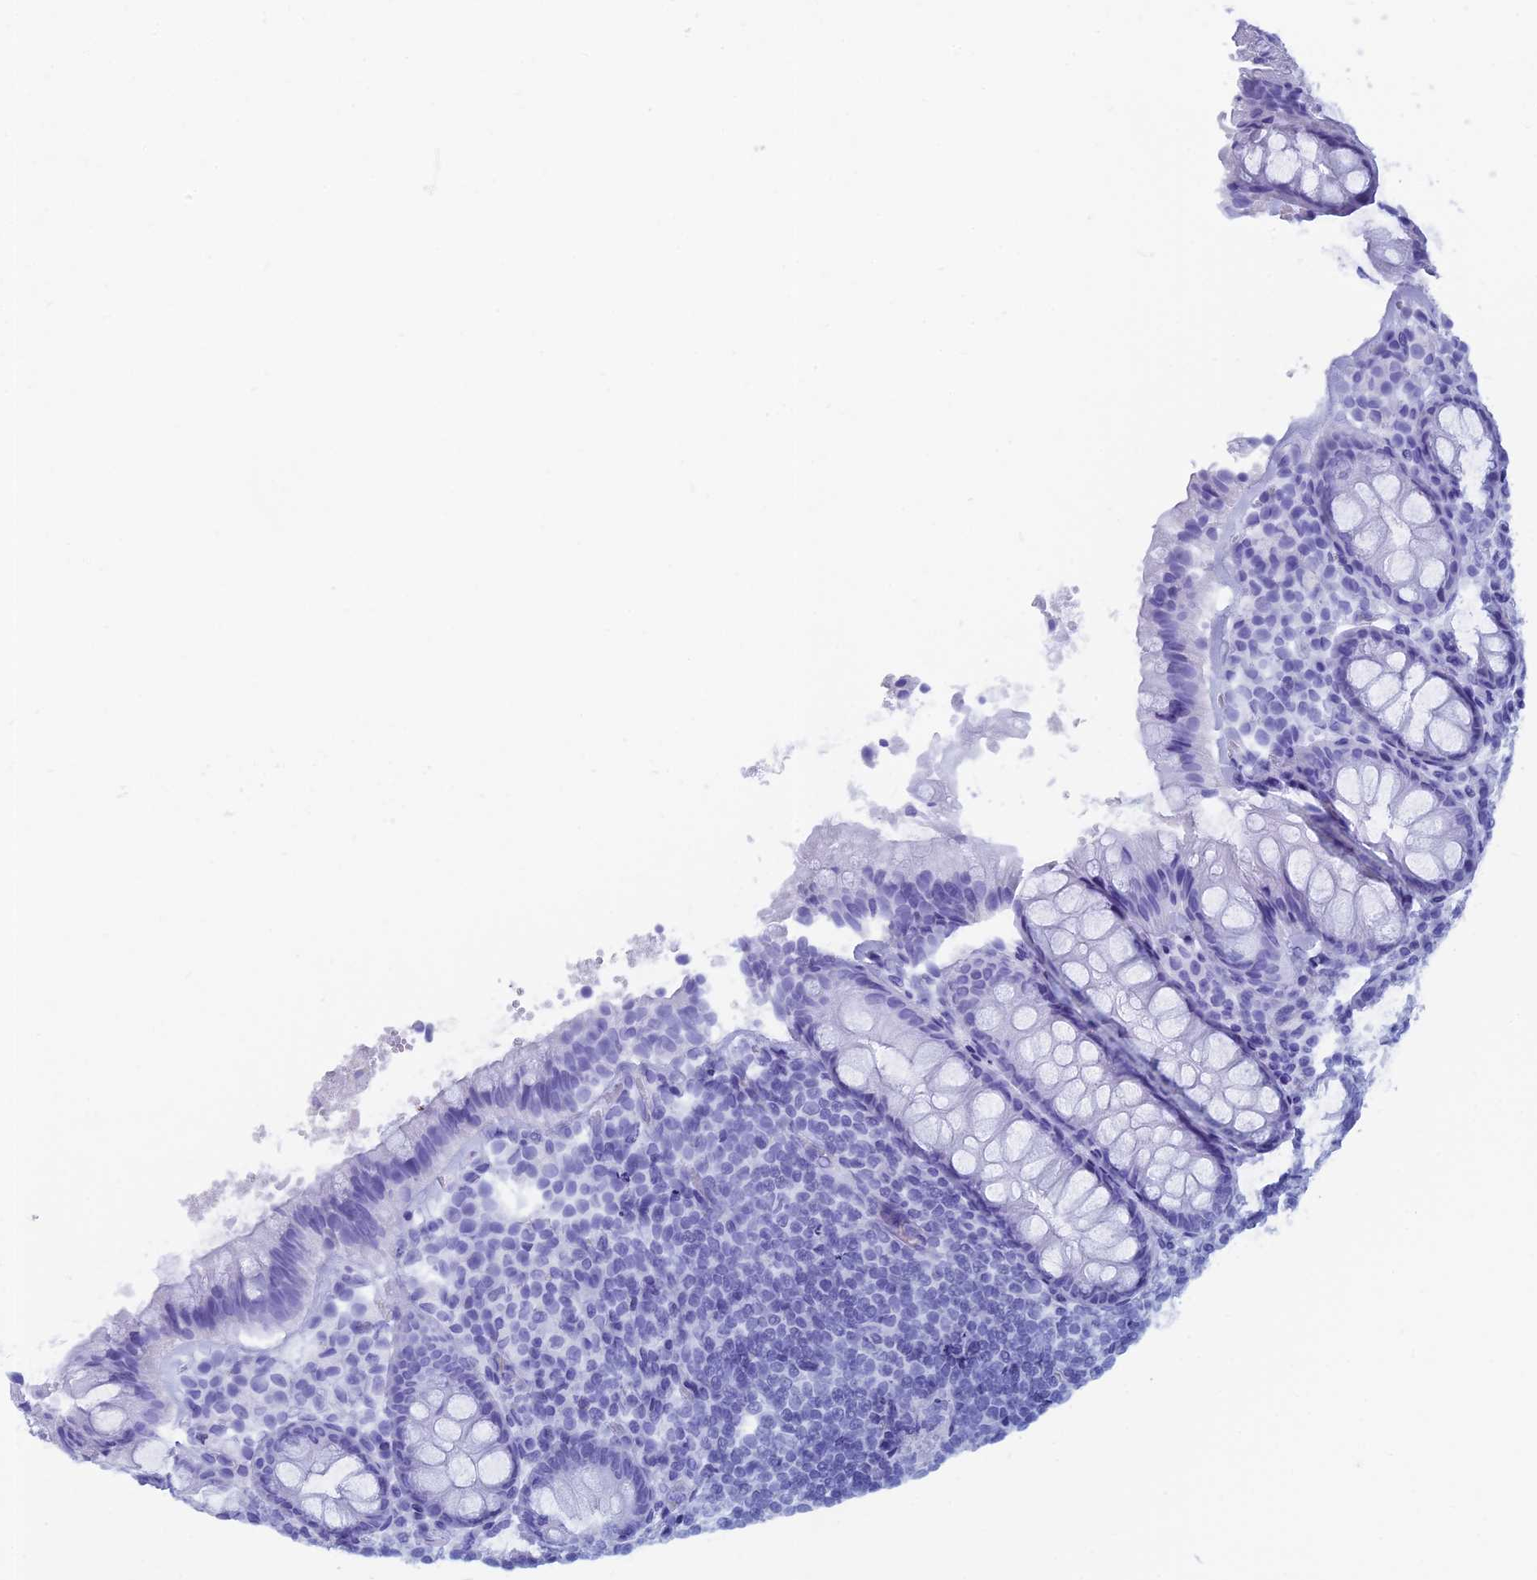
{"staining": {"intensity": "negative", "quantity": "none", "location": "none"}, "tissue": "rectum", "cell_type": "Glandular cells", "image_type": "normal", "snomed": [{"axis": "morphology", "description": "Normal tissue, NOS"}, {"axis": "topography", "description": "Rectum"}], "caption": "DAB (3,3'-diaminobenzidine) immunohistochemical staining of unremarkable human rectum demonstrates no significant expression in glandular cells. Nuclei are stained in blue.", "gene": "CAPS", "patient": {"sex": "male", "age": 83}}